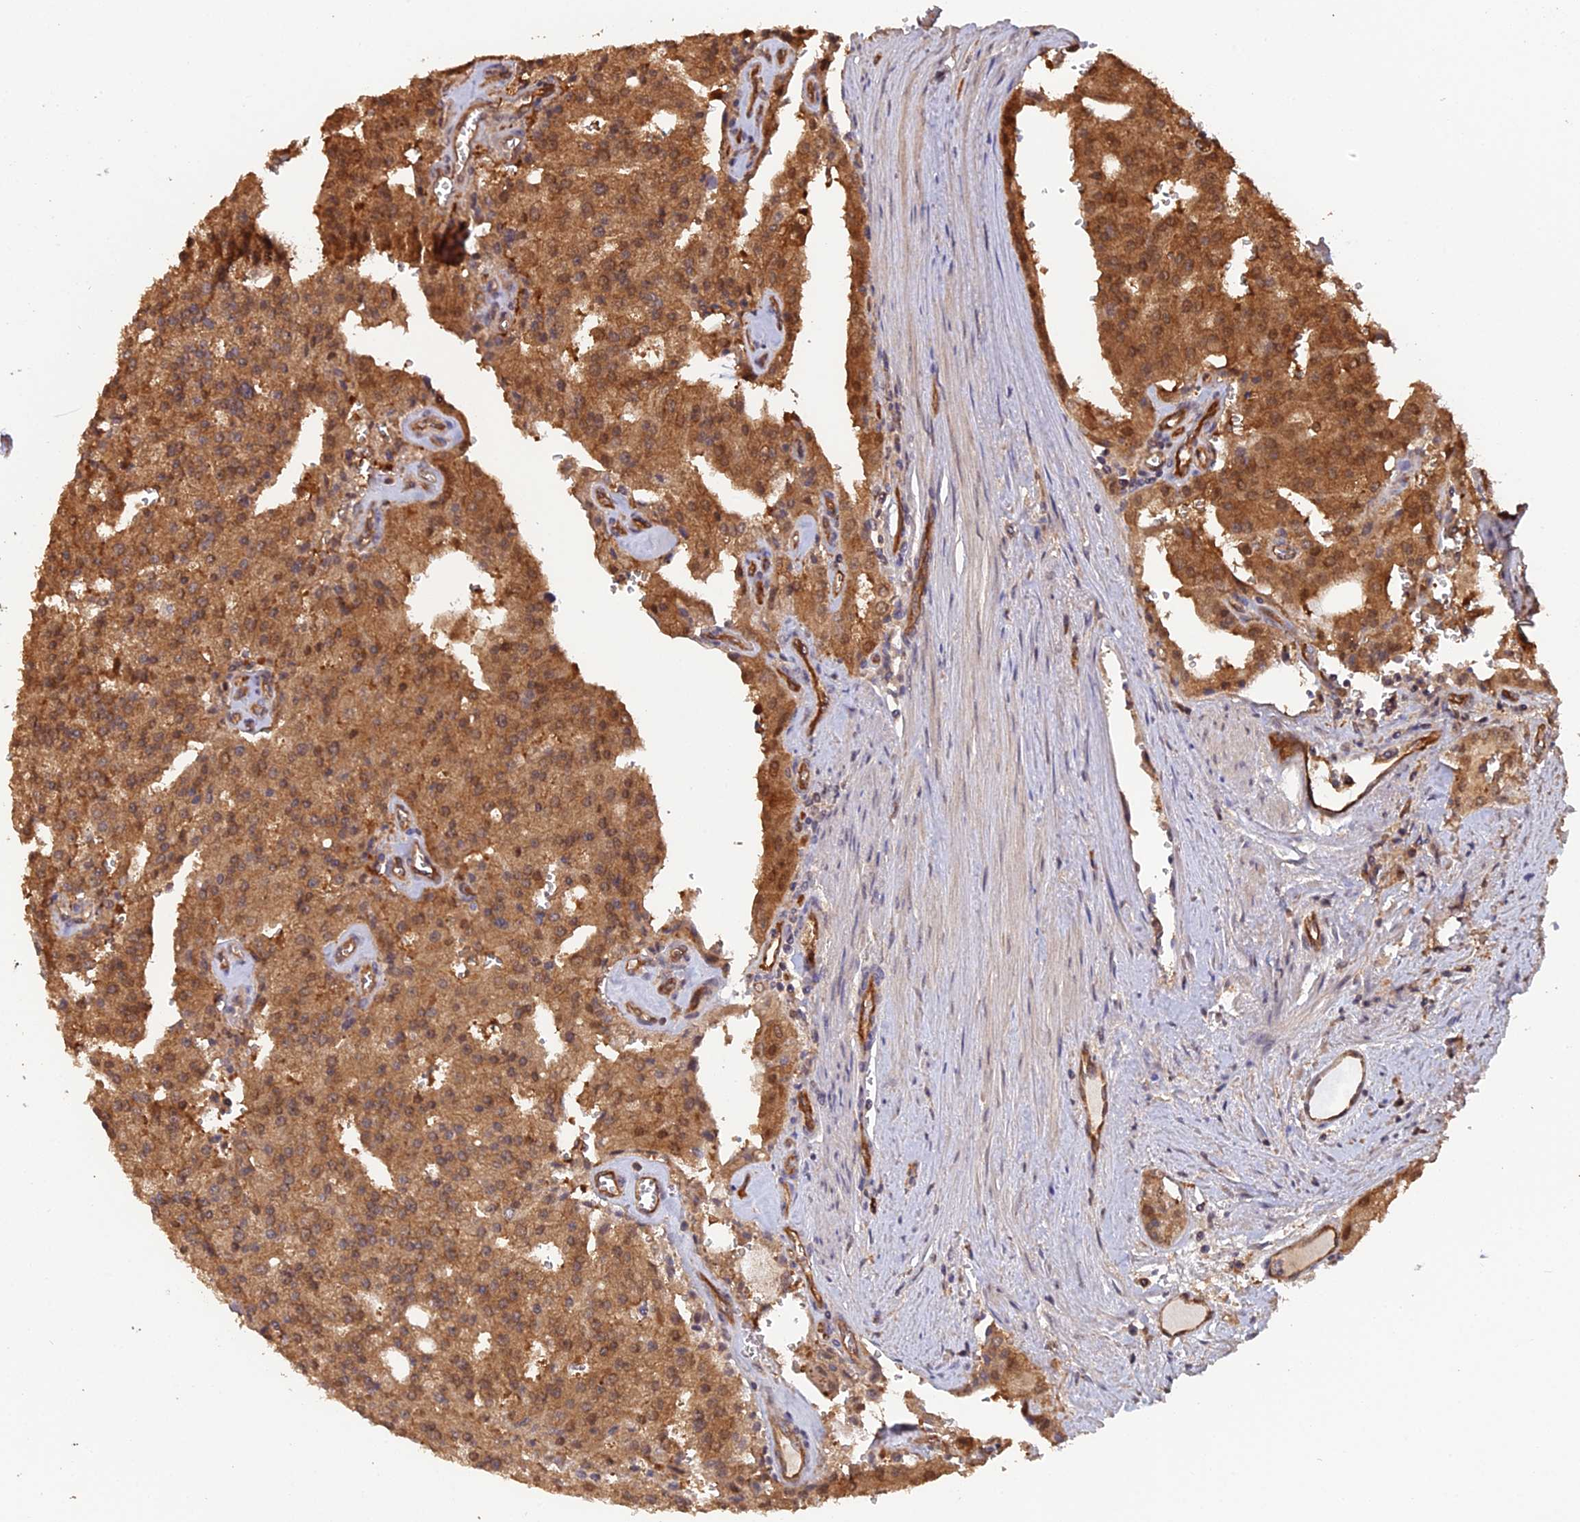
{"staining": {"intensity": "strong", "quantity": ">75%", "location": "cytoplasmic/membranous"}, "tissue": "prostate cancer", "cell_type": "Tumor cells", "image_type": "cancer", "snomed": [{"axis": "morphology", "description": "Adenocarcinoma, High grade"}, {"axis": "topography", "description": "Prostate"}], "caption": "Prostate adenocarcinoma (high-grade) stained for a protein (brown) demonstrates strong cytoplasmic/membranous positive positivity in about >75% of tumor cells.", "gene": "RALGAPA2", "patient": {"sex": "male", "age": 68}}